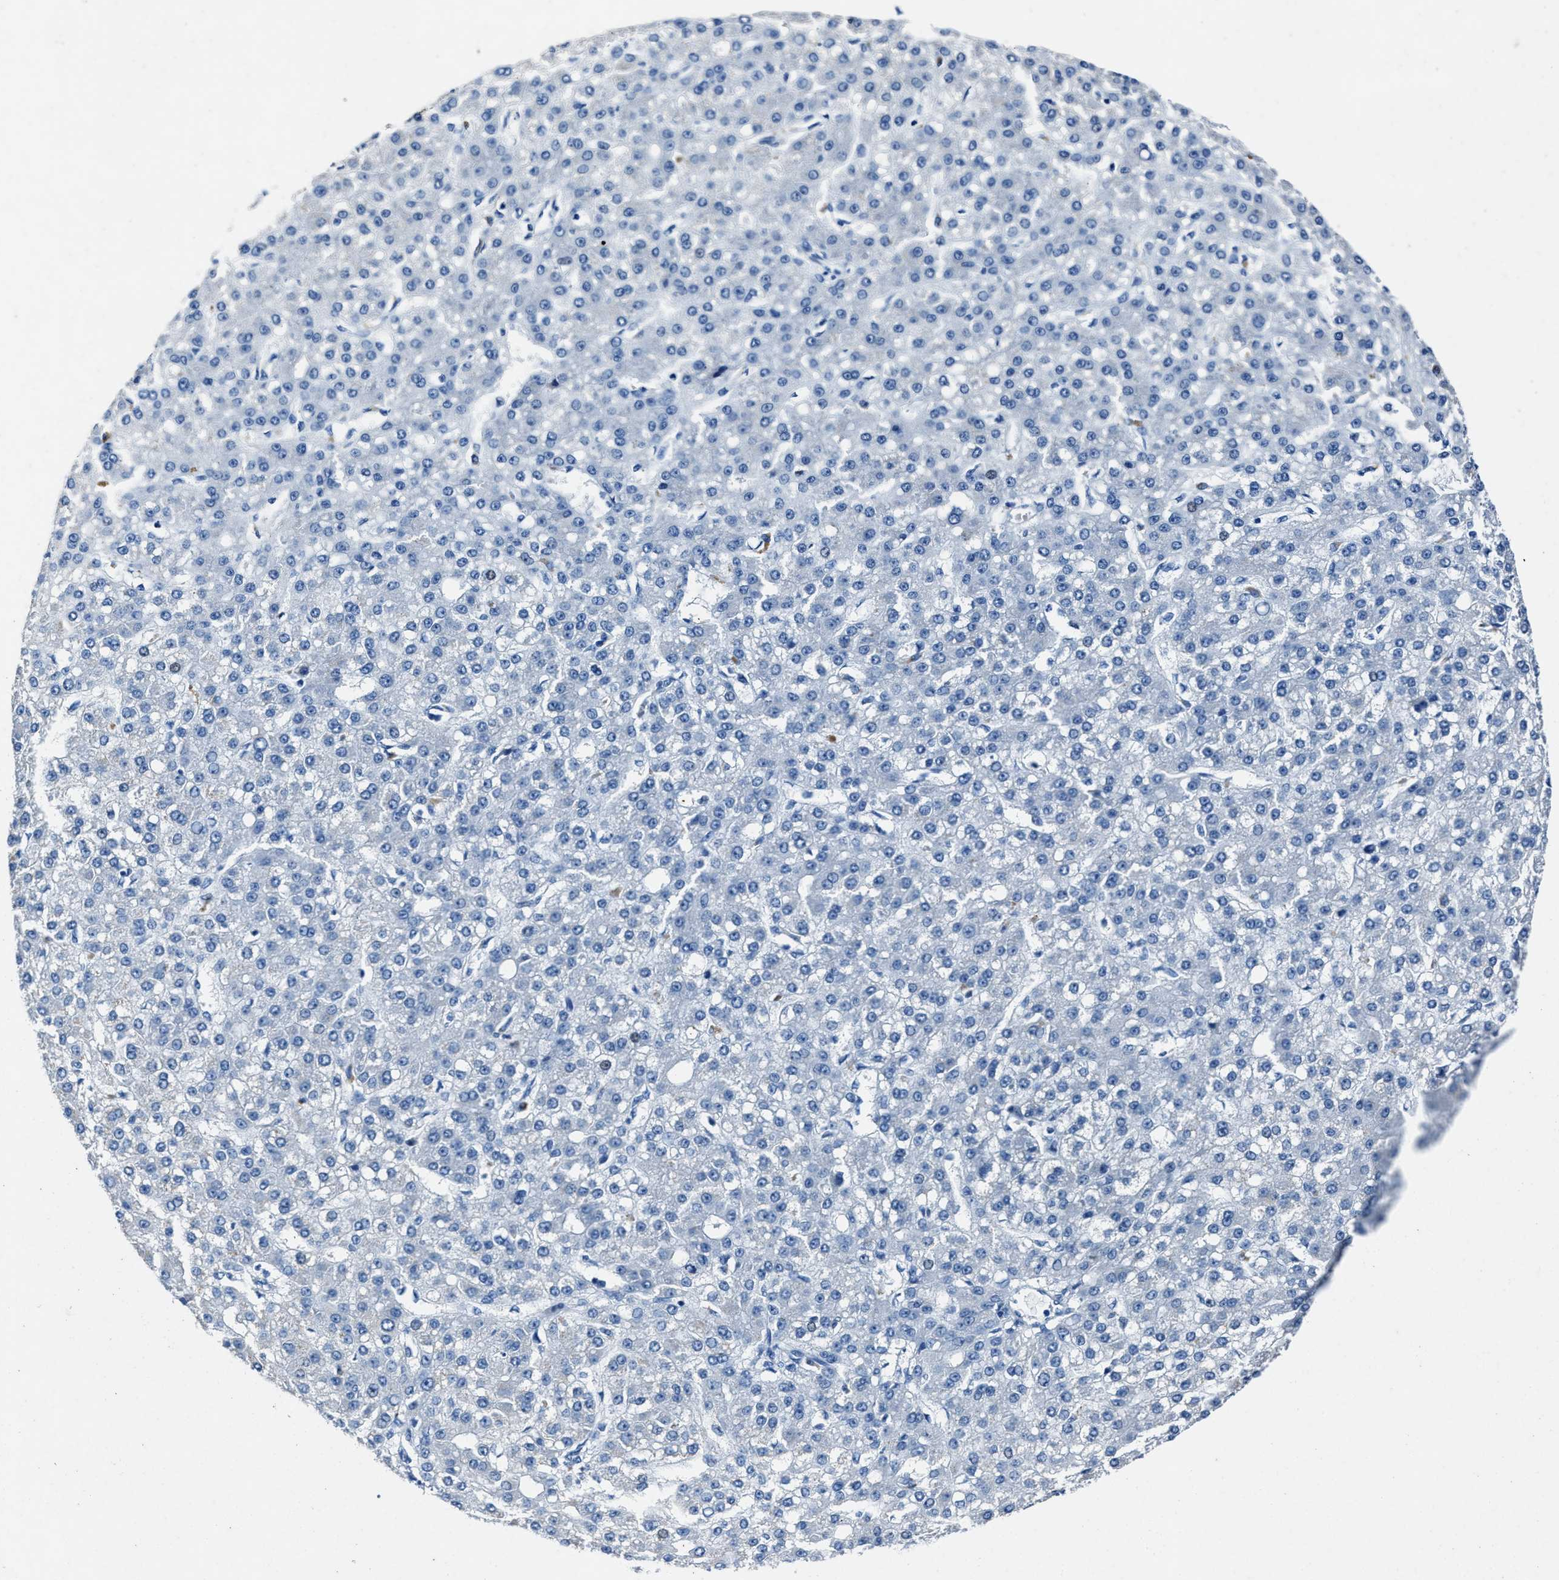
{"staining": {"intensity": "negative", "quantity": "none", "location": "none"}, "tissue": "liver cancer", "cell_type": "Tumor cells", "image_type": "cancer", "snomed": [{"axis": "morphology", "description": "Carcinoma, Hepatocellular, NOS"}, {"axis": "topography", "description": "Liver"}], "caption": "DAB (3,3'-diaminobenzidine) immunohistochemical staining of human liver cancer (hepatocellular carcinoma) reveals no significant positivity in tumor cells. The staining is performed using DAB brown chromogen with nuclei counter-stained in using hematoxylin.", "gene": "NACAD", "patient": {"sex": "male", "age": 67}}